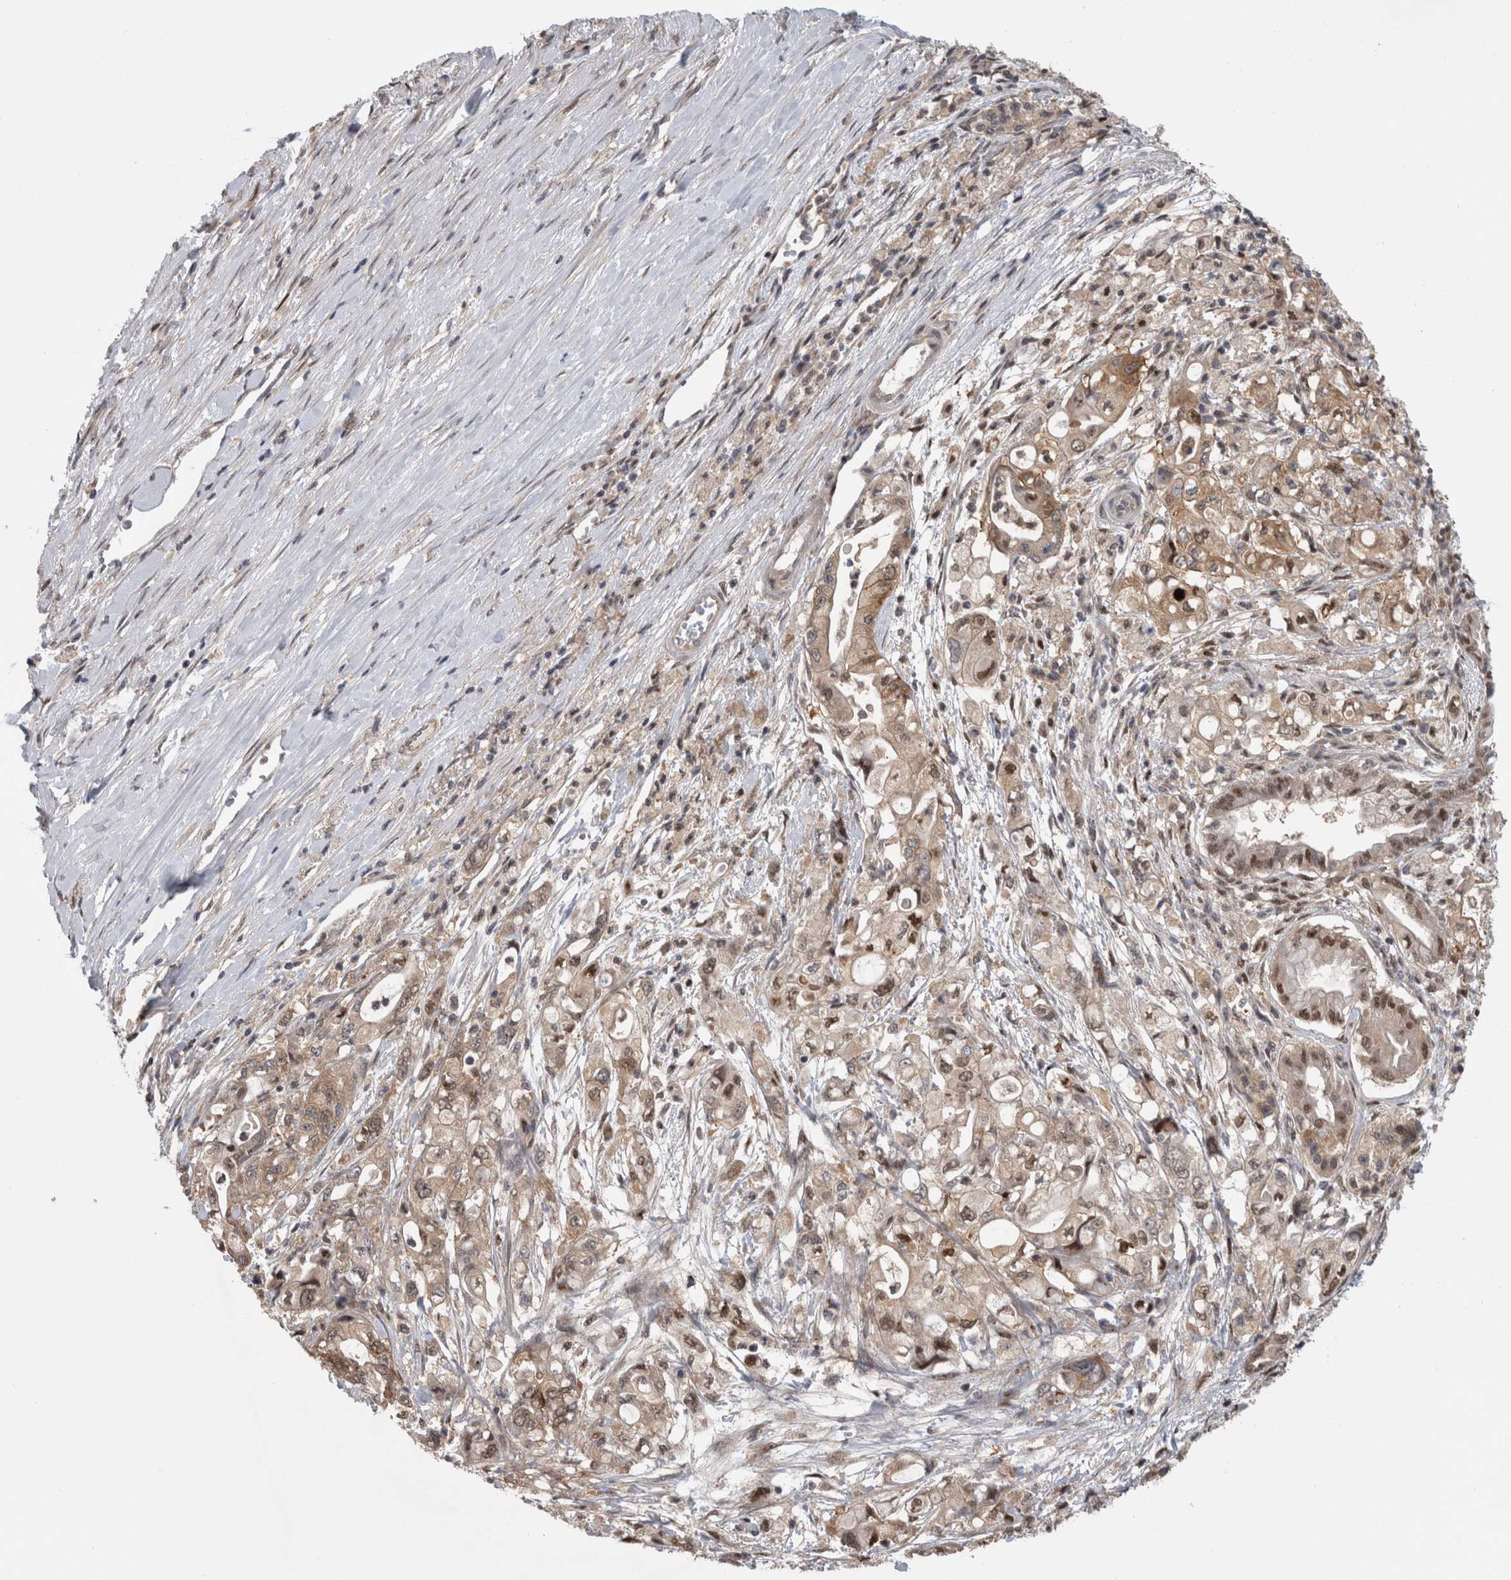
{"staining": {"intensity": "moderate", "quantity": ">75%", "location": "nuclear"}, "tissue": "pancreatic cancer", "cell_type": "Tumor cells", "image_type": "cancer", "snomed": [{"axis": "morphology", "description": "Adenocarcinoma, NOS"}, {"axis": "topography", "description": "Pancreas"}], "caption": "Pancreatic cancer stained with a protein marker shows moderate staining in tumor cells.", "gene": "PIGP", "patient": {"sex": "male", "age": 79}}